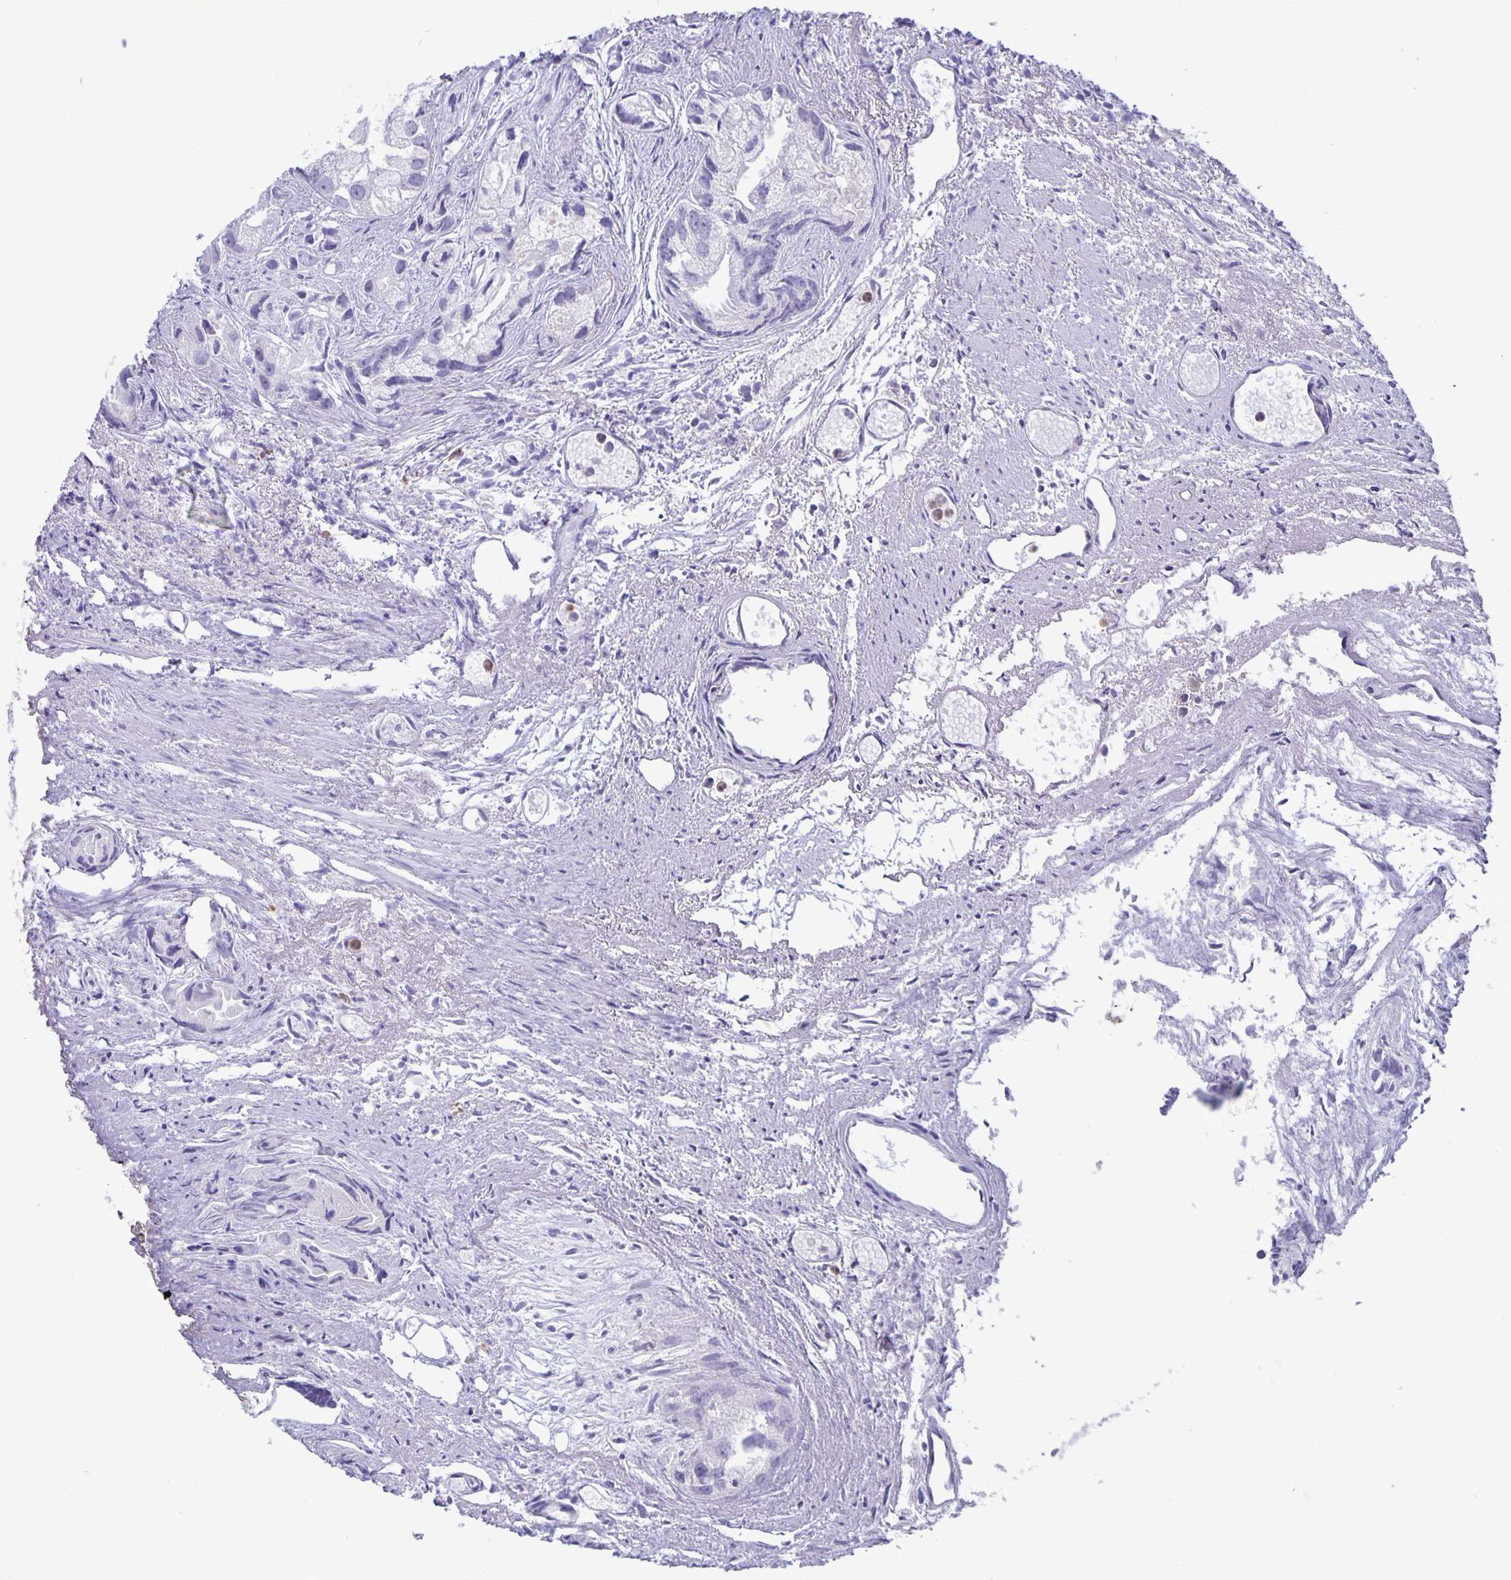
{"staining": {"intensity": "negative", "quantity": "none", "location": "none"}, "tissue": "prostate cancer", "cell_type": "Tumor cells", "image_type": "cancer", "snomed": [{"axis": "morphology", "description": "Adenocarcinoma, High grade"}, {"axis": "topography", "description": "Prostate"}], "caption": "Tumor cells are negative for brown protein staining in adenocarcinoma (high-grade) (prostate).", "gene": "PLCB3", "patient": {"sex": "male", "age": 84}}